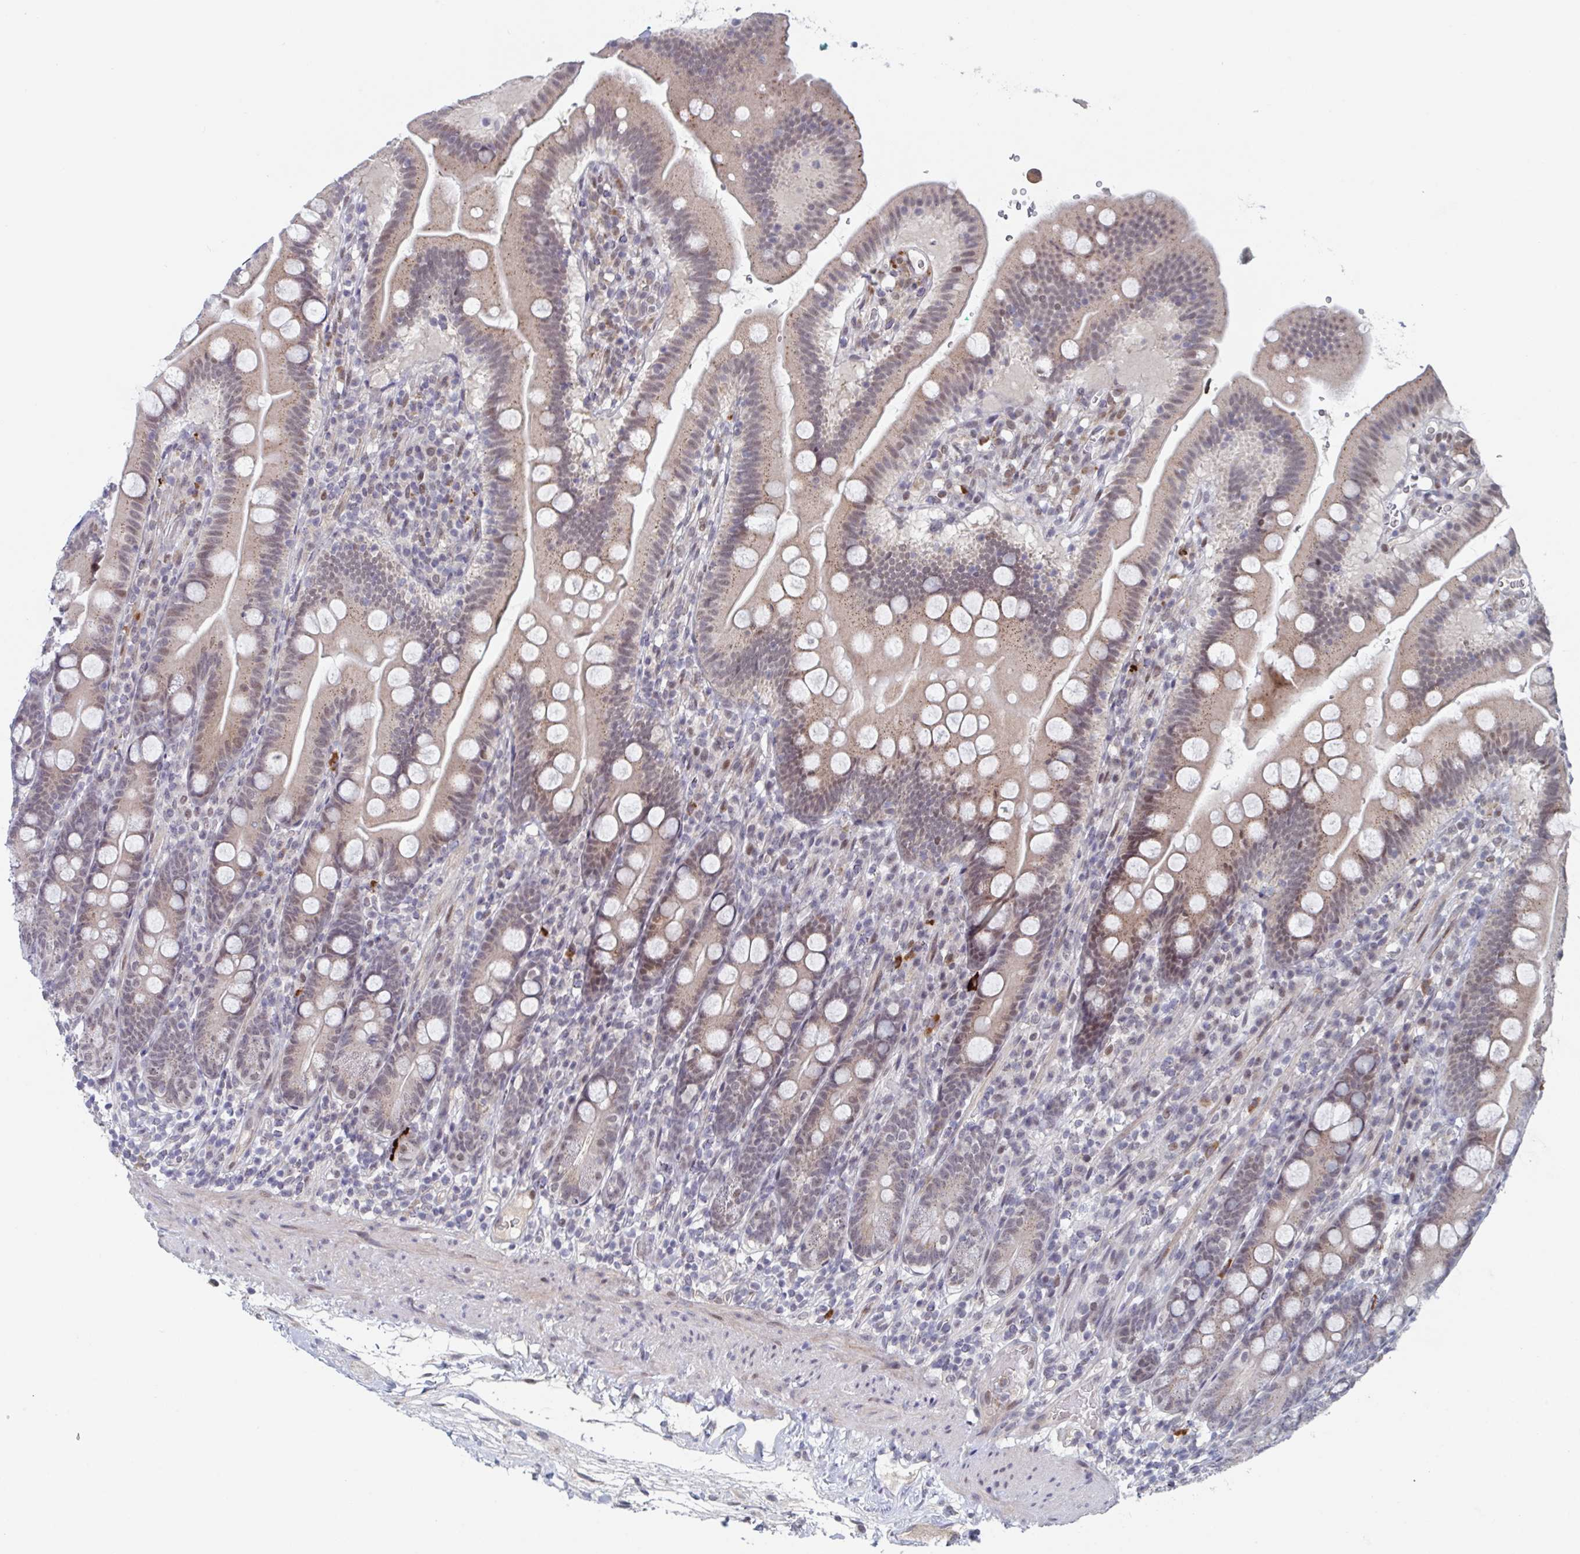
{"staining": {"intensity": "moderate", "quantity": "25%-75%", "location": "cytoplasmic/membranous,nuclear"}, "tissue": "duodenum", "cell_type": "Glandular cells", "image_type": "normal", "snomed": [{"axis": "morphology", "description": "Normal tissue, NOS"}, {"axis": "topography", "description": "Duodenum"}], "caption": "Benign duodenum shows moderate cytoplasmic/membranous,nuclear staining in approximately 25%-75% of glandular cells.", "gene": "RNF212", "patient": {"sex": "female", "age": 67}}